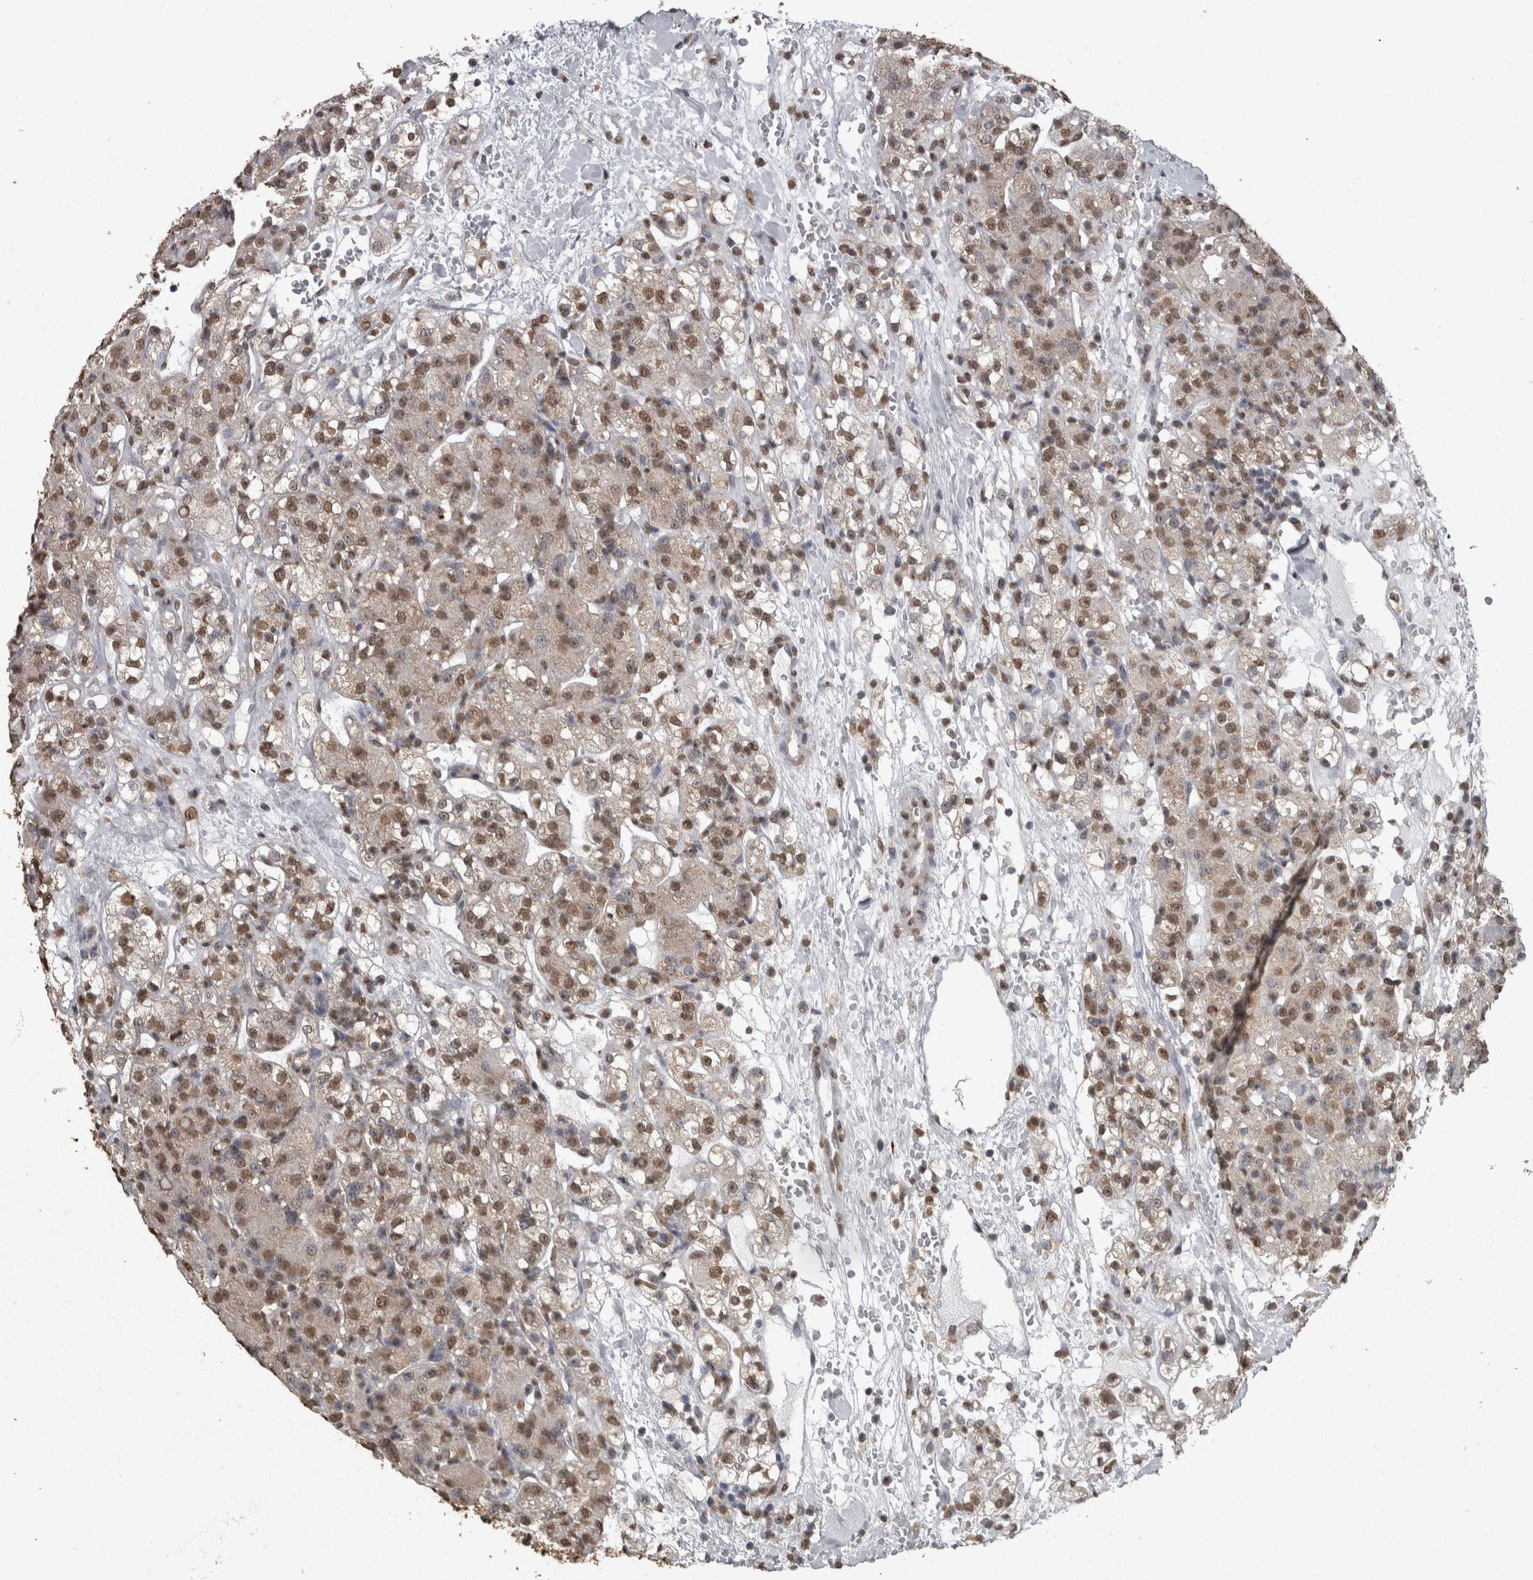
{"staining": {"intensity": "moderate", "quantity": ">75%", "location": "nuclear"}, "tissue": "renal cancer", "cell_type": "Tumor cells", "image_type": "cancer", "snomed": [{"axis": "morphology", "description": "Normal tissue, NOS"}, {"axis": "morphology", "description": "Adenocarcinoma, NOS"}, {"axis": "topography", "description": "Kidney"}], "caption": "Immunohistochemical staining of adenocarcinoma (renal) demonstrates moderate nuclear protein positivity in about >75% of tumor cells.", "gene": "SMAD7", "patient": {"sex": "male", "age": 61}}